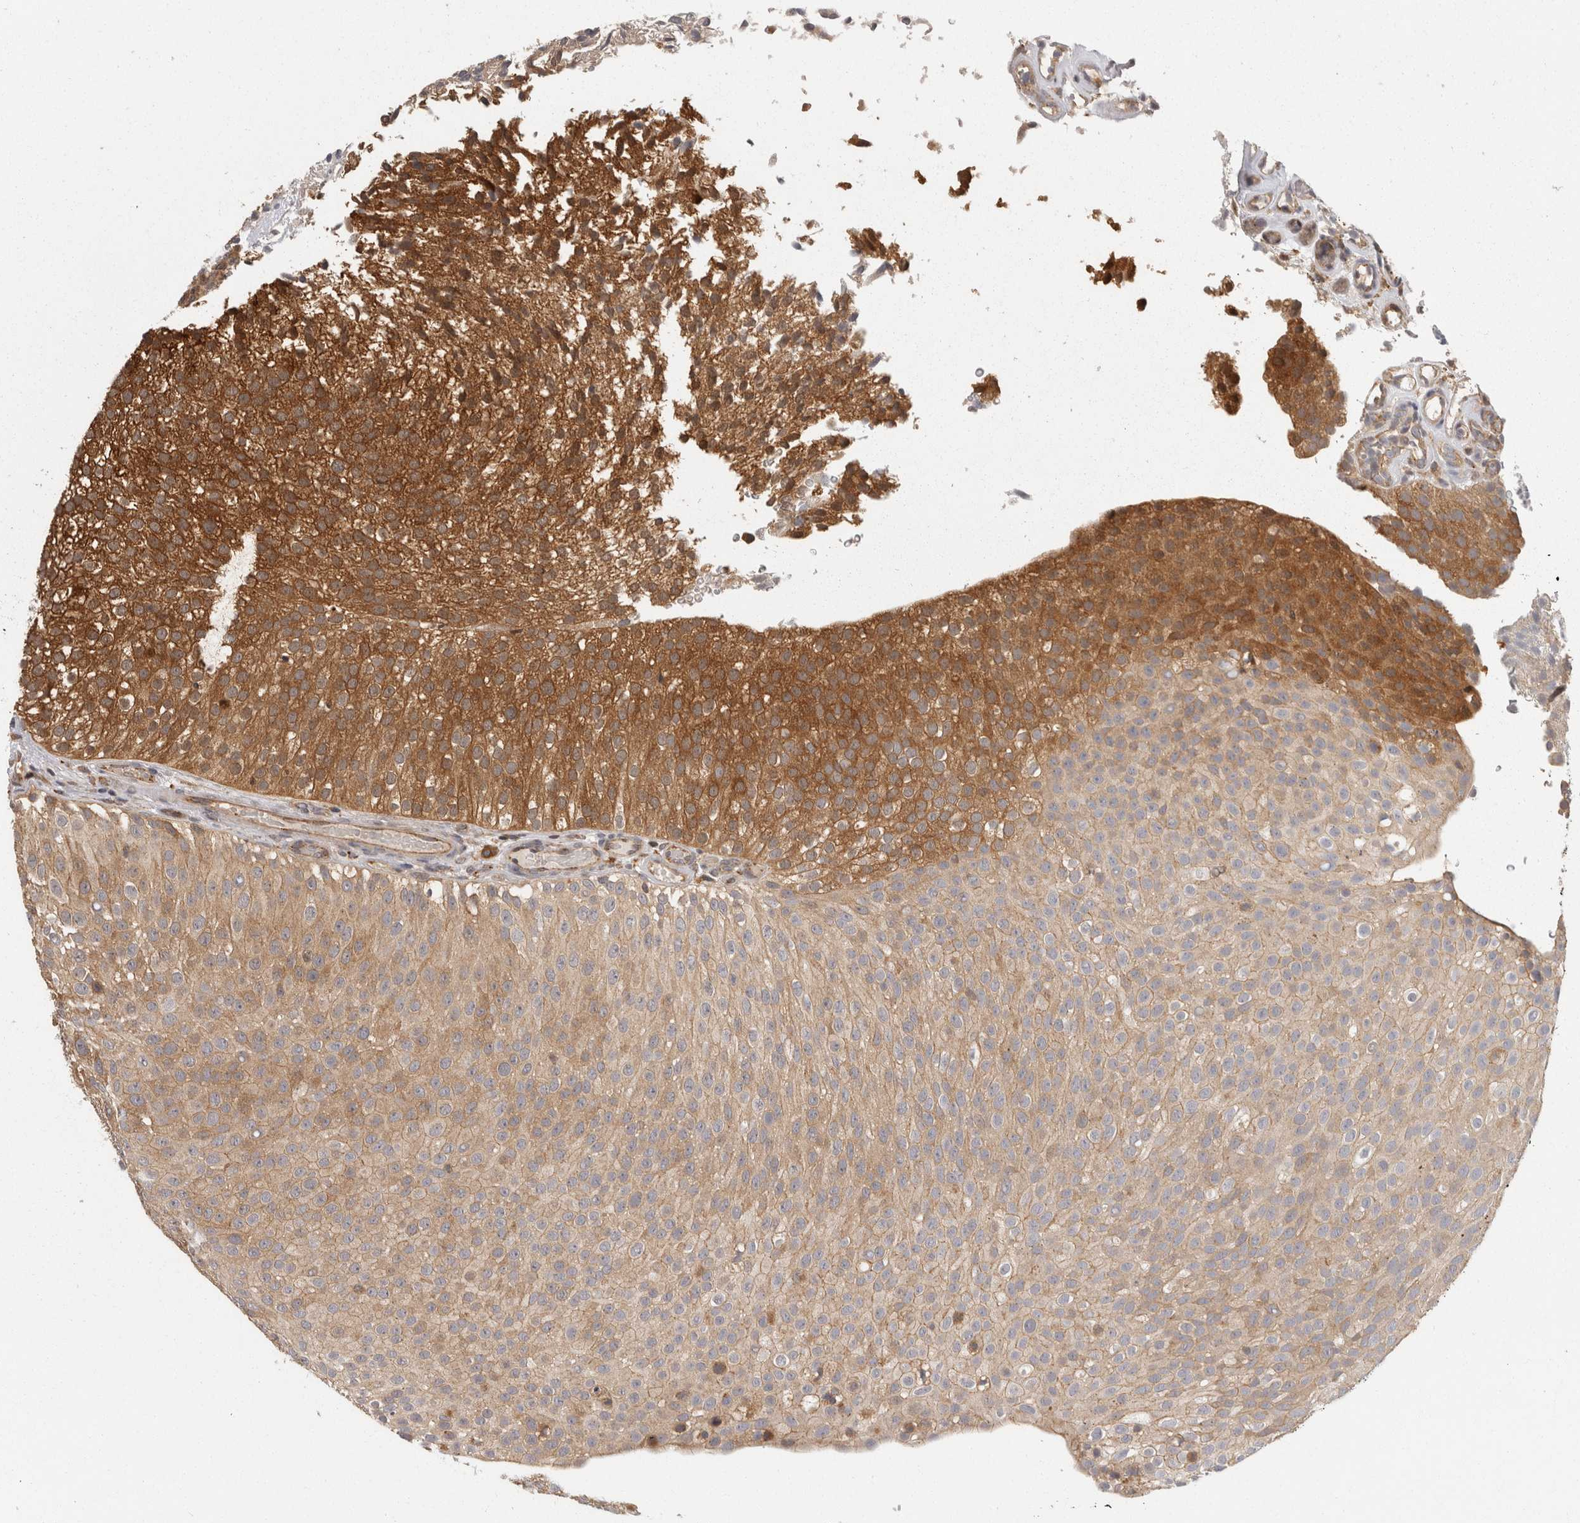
{"staining": {"intensity": "moderate", "quantity": "25%-75%", "location": "cytoplasmic/membranous"}, "tissue": "urothelial cancer", "cell_type": "Tumor cells", "image_type": "cancer", "snomed": [{"axis": "morphology", "description": "Urothelial carcinoma, Low grade"}, {"axis": "topography", "description": "Urinary bladder"}], "caption": "Immunohistochemistry (IHC) of urothelial cancer demonstrates medium levels of moderate cytoplasmic/membranous staining in approximately 25%-75% of tumor cells. The staining was performed using DAB (3,3'-diaminobenzidine) to visualize the protein expression in brown, while the nuclei were stained in blue with hematoxylin (Magnification: 20x).", "gene": "ACAT2", "patient": {"sex": "male", "age": 78}}